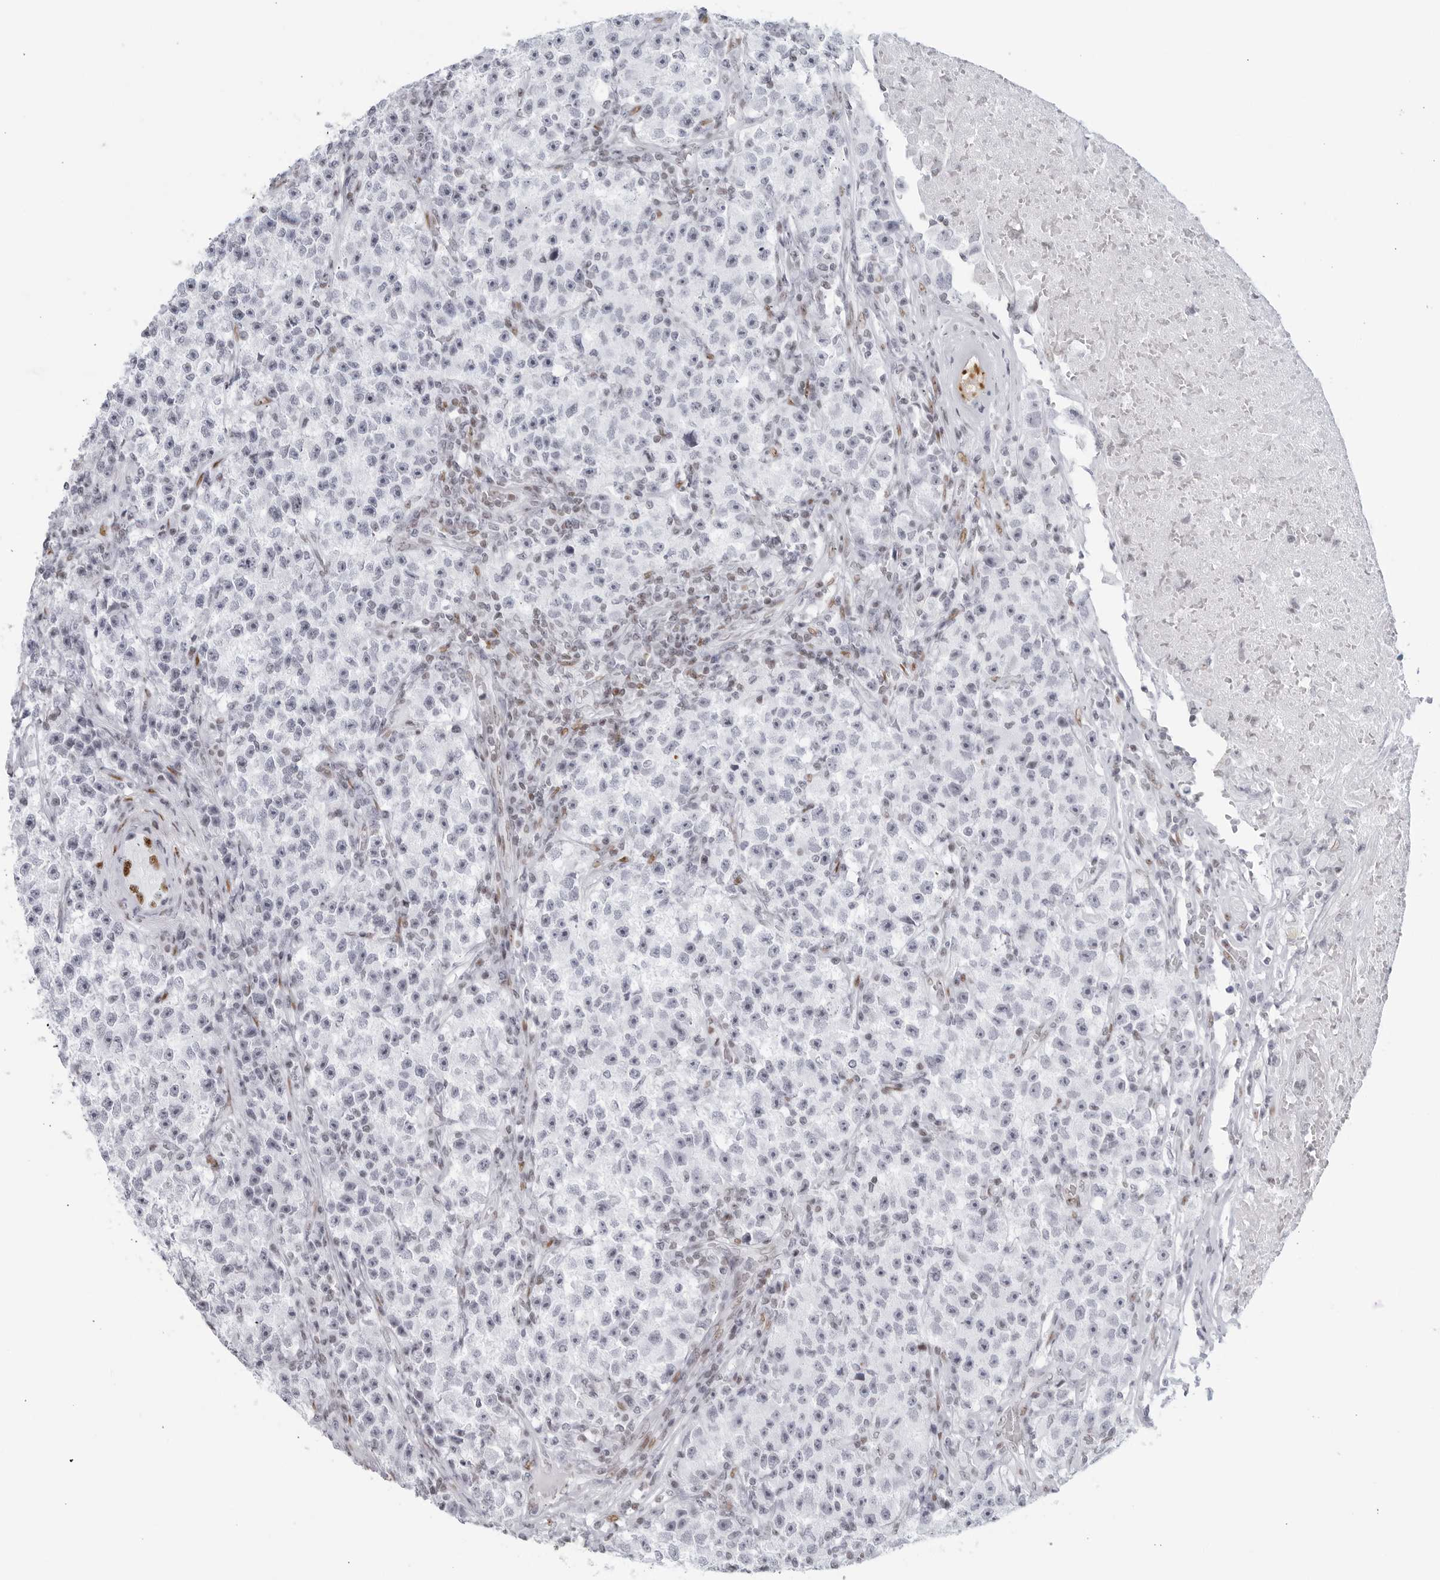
{"staining": {"intensity": "negative", "quantity": "none", "location": "none"}, "tissue": "testis cancer", "cell_type": "Tumor cells", "image_type": "cancer", "snomed": [{"axis": "morphology", "description": "Seminoma, NOS"}, {"axis": "topography", "description": "Testis"}], "caption": "Immunohistochemistry (IHC) image of neoplastic tissue: testis cancer stained with DAB exhibits no significant protein positivity in tumor cells.", "gene": "HP1BP3", "patient": {"sex": "male", "age": 22}}